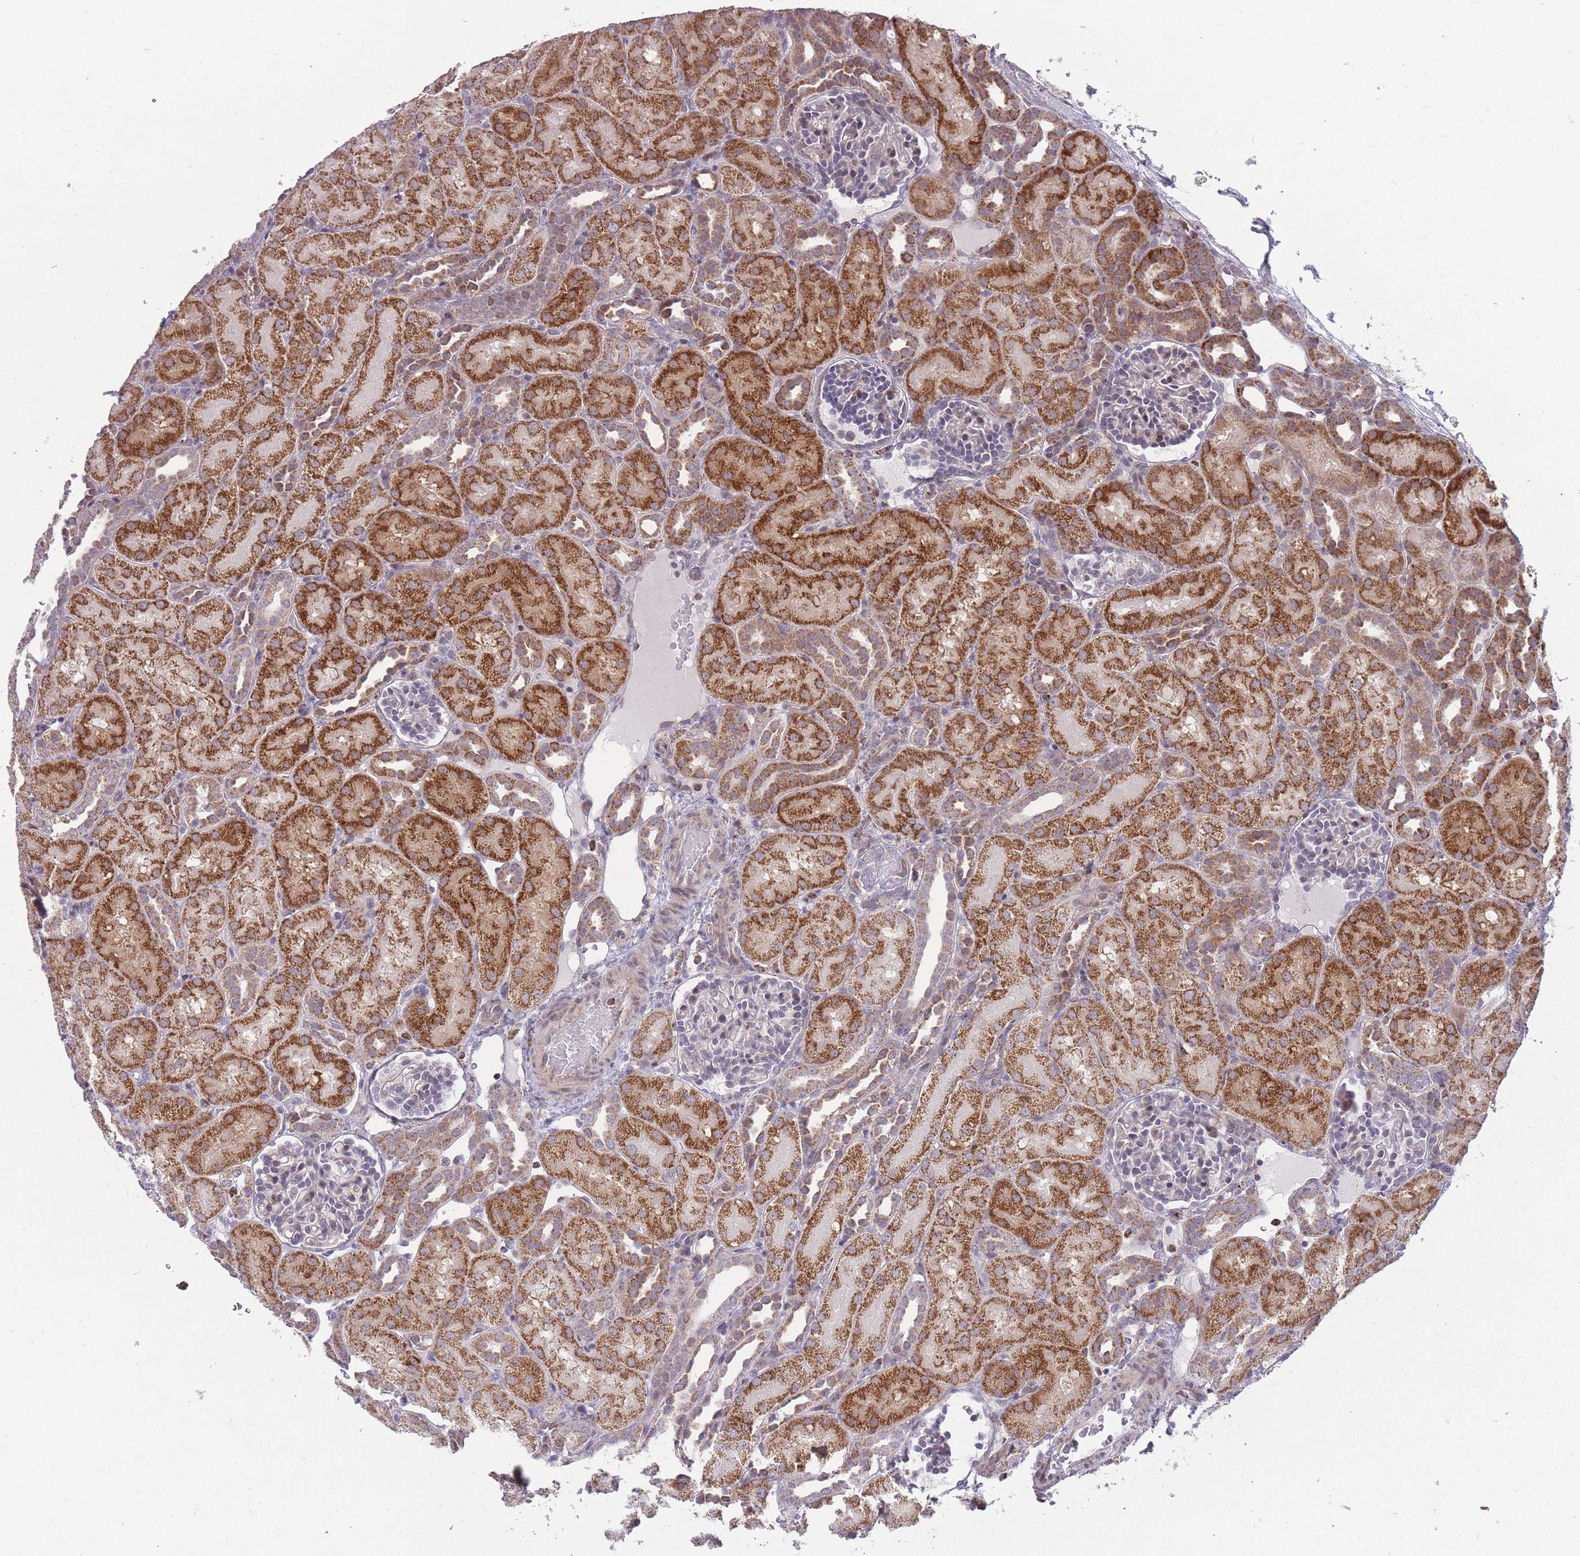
{"staining": {"intensity": "moderate", "quantity": "<25%", "location": "nuclear"}, "tissue": "kidney", "cell_type": "Cells in glomeruli", "image_type": "normal", "snomed": [{"axis": "morphology", "description": "Normal tissue, NOS"}, {"axis": "topography", "description": "Kidney"}], "caption": "The immunohistochemical stain highlights moderate nuclear staining in cells in glomeruli of unremarkable kidney.", "gene": "DPYSL4", "patient": {"sex": "male", "age": 1}}